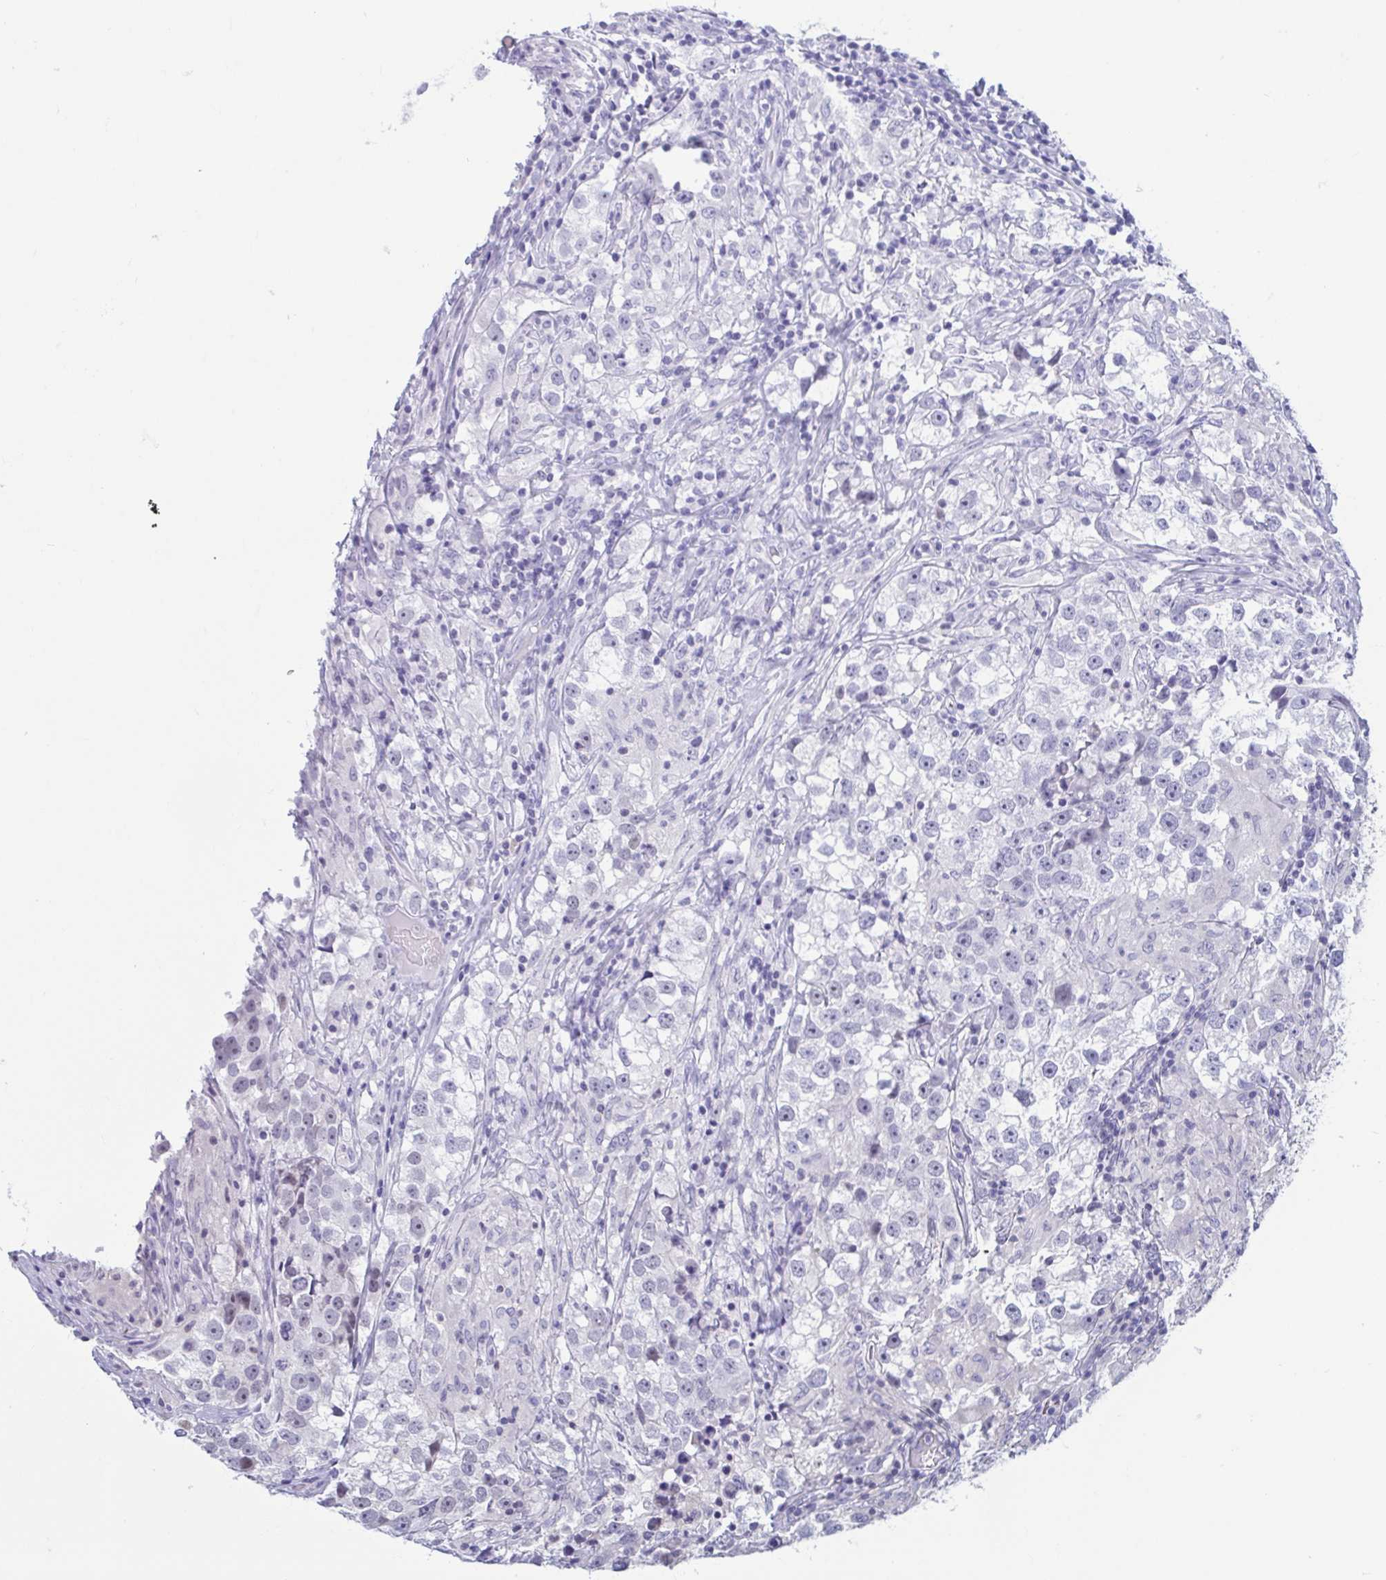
{"staining": {"intensity": "negative", "quantity": "none", "location": "none"}, "tissue": "testis cancer", "cell_type": "Tumor cells", "image_type": "cancer", "snomed": [{"axis": "morphology", "description": "Seminoma, NOS"}, {"axis": "topography", "description": "Testis"}], "caption": "IHC of testis cancer (seminoma) shows no positivity in tumor cells.", "gene": "LRRC38", "patient": {"sex": "male", "age": 46}}